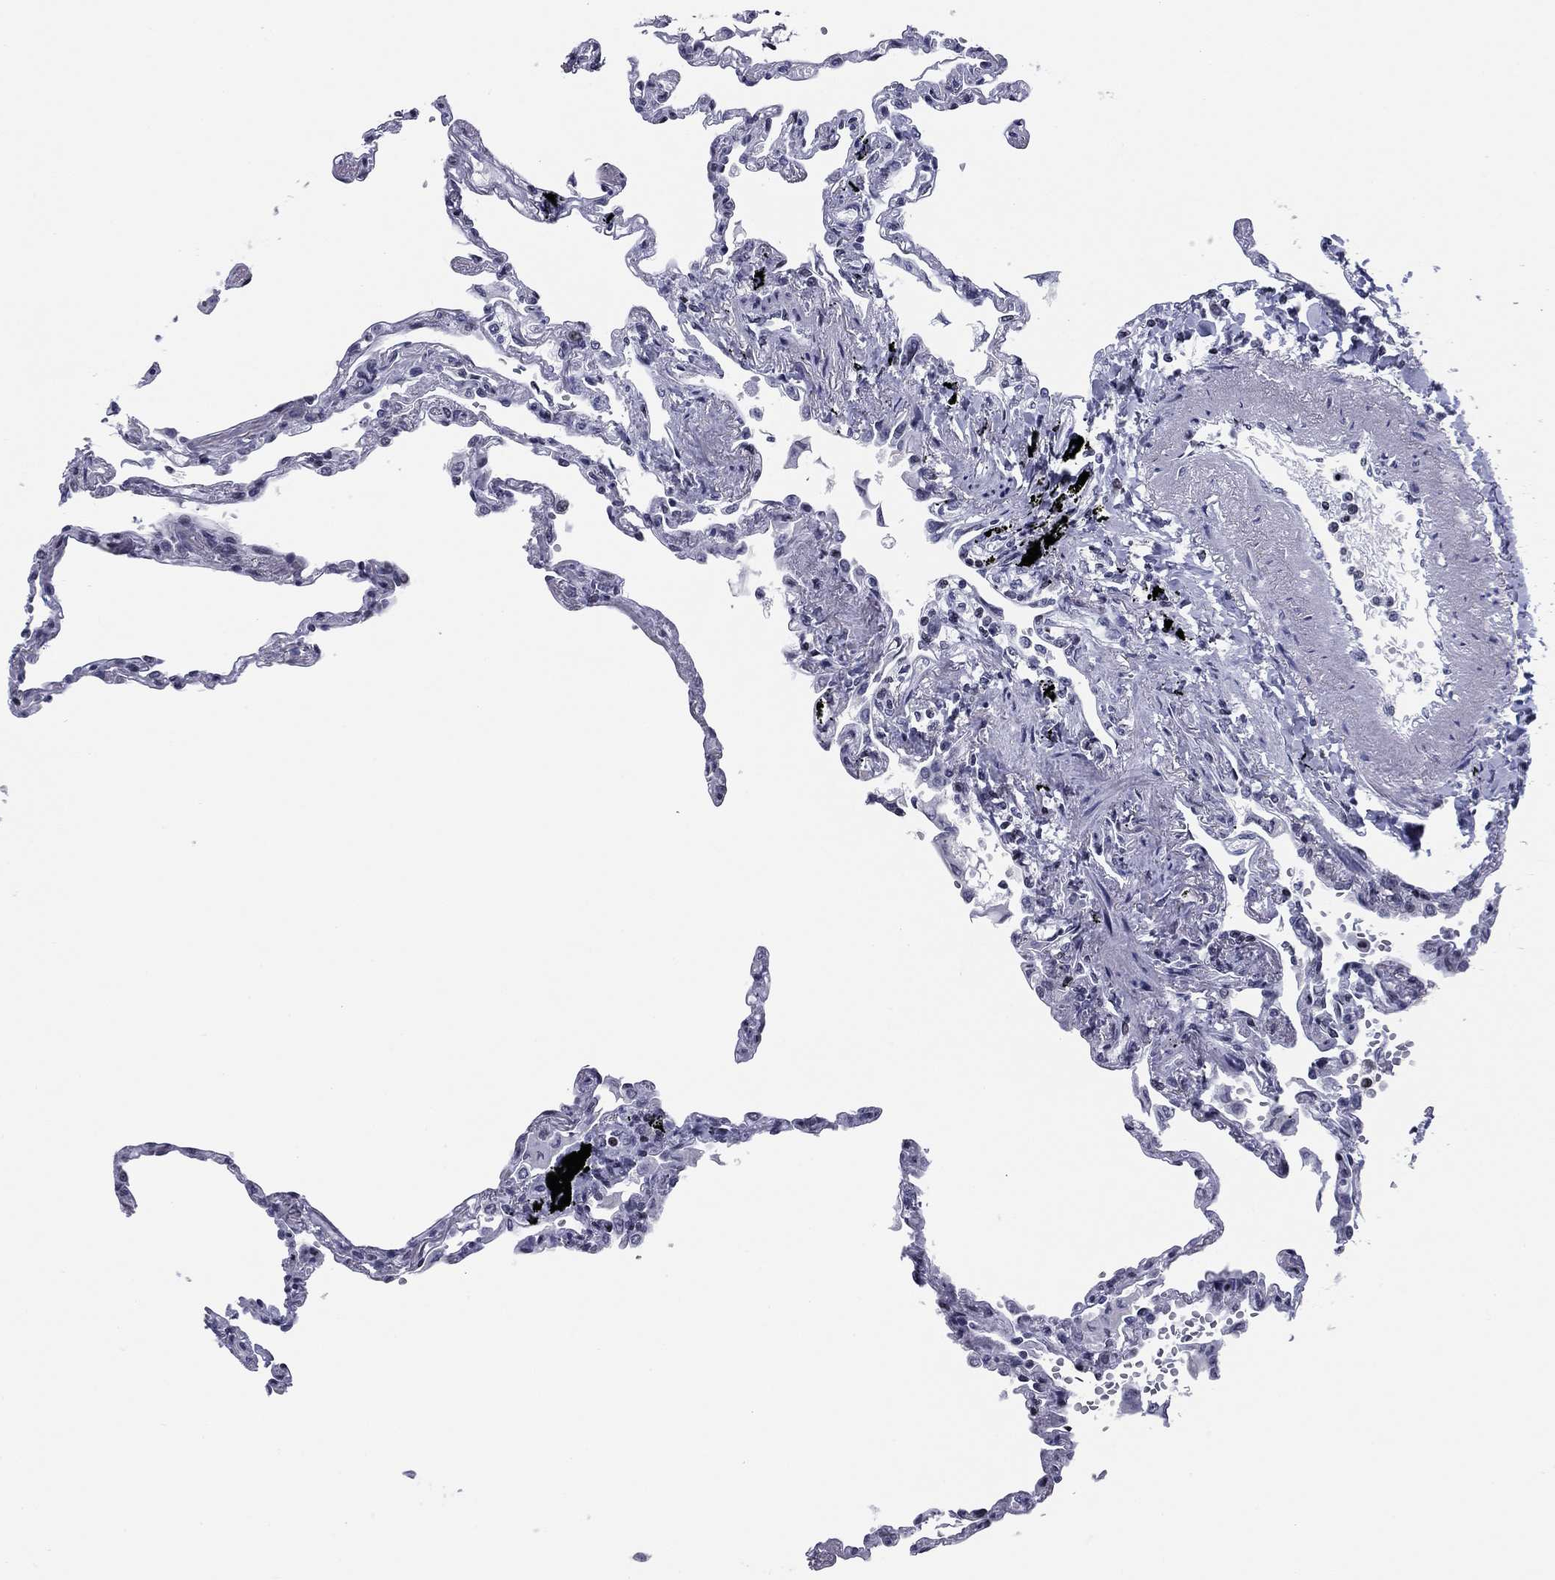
{"staining": {"intensity": "negative", "quantity": "none", "location": "none"}, "tissue": "lung", "cell_type": "Alveolar cells", "image_type": "normal", "snomed": [{"axis": "morphology", "description": "Normal tissue, NOS"}, {"axis": "topography", "description": "Lung"}], "caption": "IHC of normal lung displays no positivity in alveolar cells.", "gene": "CCDC144A", "patient": {"sex": "male", "age": 78}}